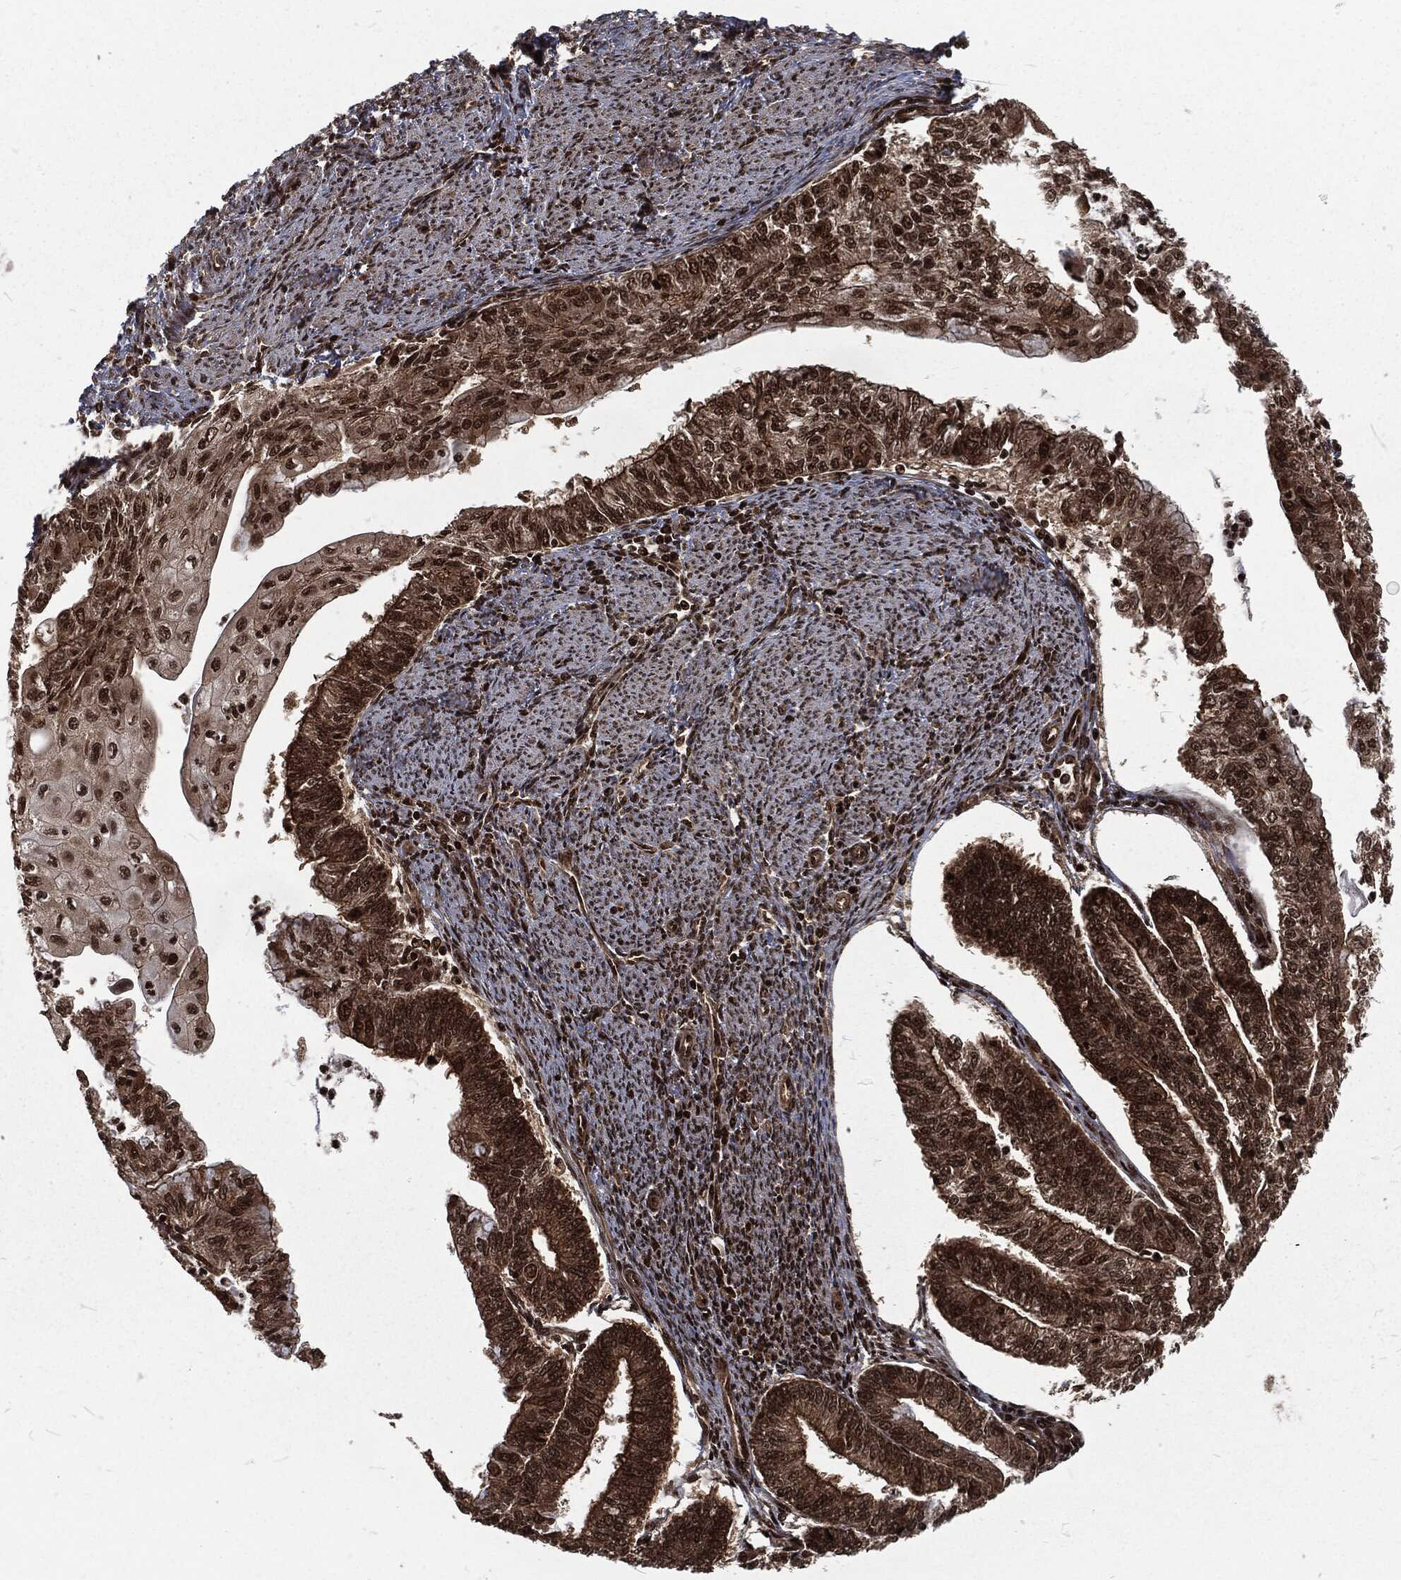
{"staining": {"intensity": "strong", "quantity": "25%-75%", "location": "cytoplasmic/membranous,nuclear"}, "tissue": "endometrial cancer", "cell_type": "Tumor cells", "image_type": "cancer", "snomed": [{"axis": "morphology", "description": "Adenocarcinoma, NOS"}, {"axis": "topography", "description": "Endometrium"}], "caption": "Immunohistochemical staining of adenocarcinoma (endometrial) displays strong cytoplasmic/membranous and nuclear protein positivity in approximately 25%-75% of tumor cells.", "gene": "NGRN", "patient": {"sex": "female", "age": 59}}